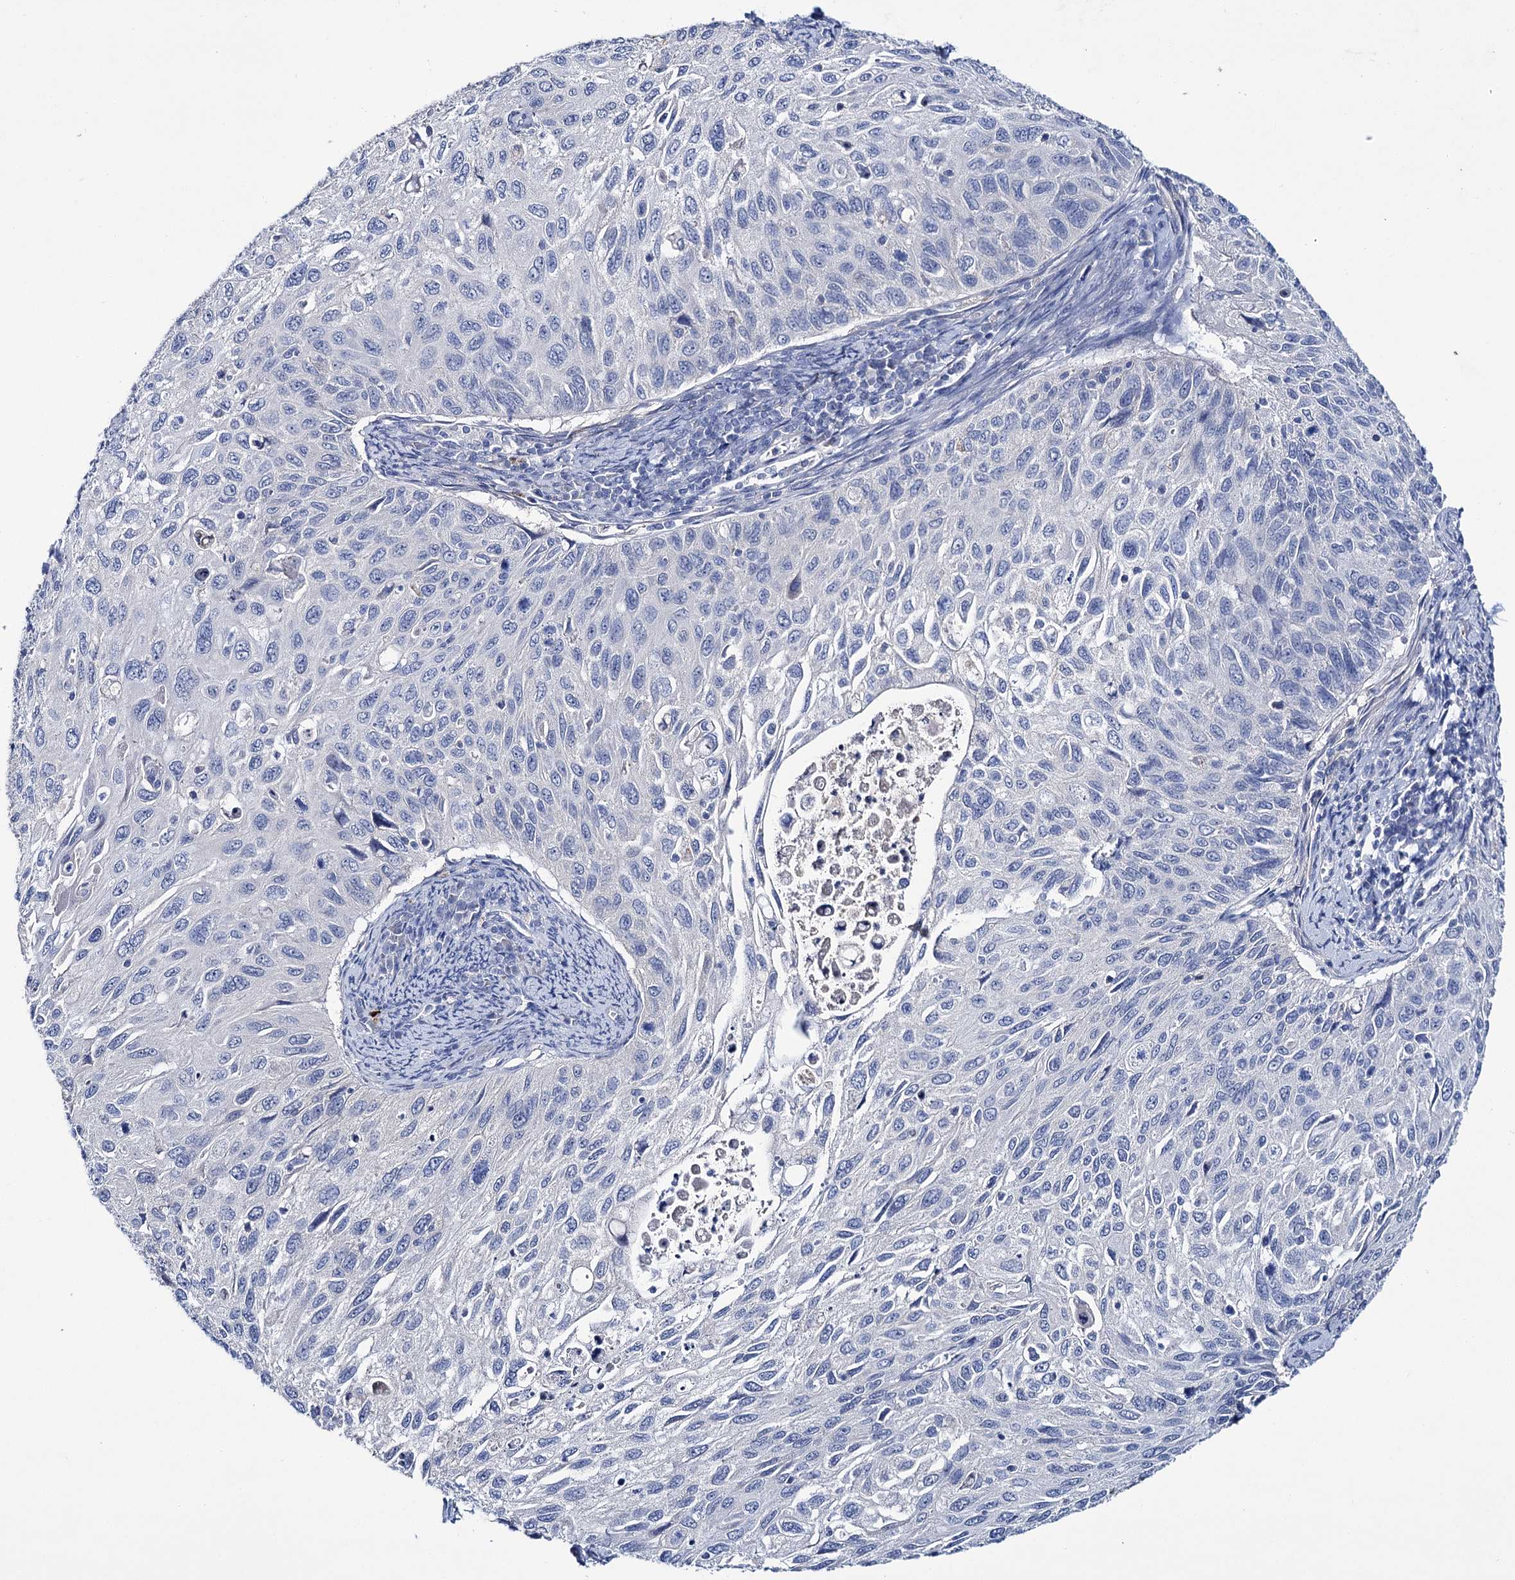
{"staining": {"intensity": "negative", "quantity": "none", "location": "none"}, "tissue": "cervical cancer", "cell_type": "Tumor cells", "image_type": "cancer", "snomed": [{"axis": "morphology", "description": "Squamous cell carcinoma, NOS"}, {"axis": "topography", "description": "Cervix"}], "caption": "There is no significant staining in tumor cells of cervical cancer (squamous cell carcinoma). (DAB (3,3'-diaminobenzidine) IHC, high magnification).", "gene": "LYZL4", "patient": {"sex": "female", "age": 70}}